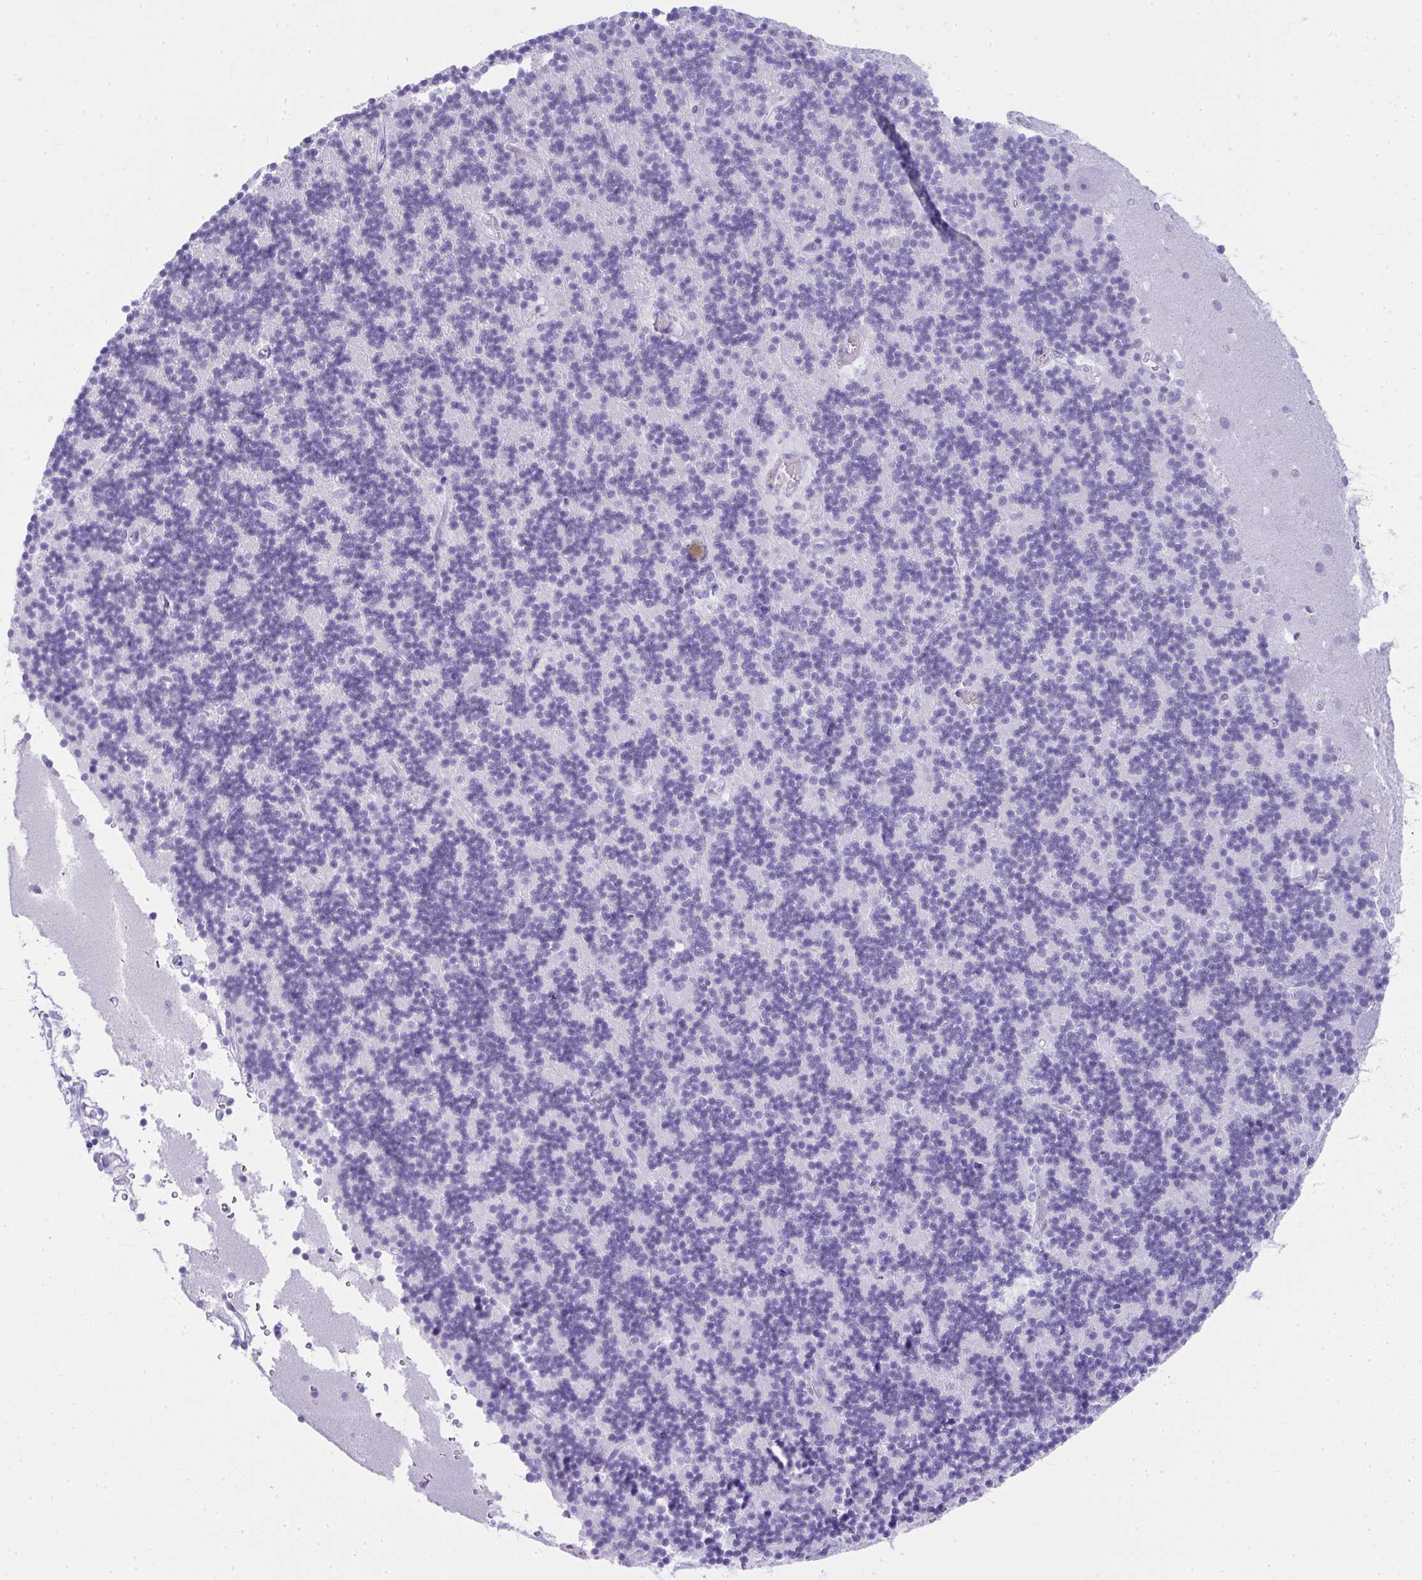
{"staining": {"intensity": "negative", "quantity": "none", "location": "none"}, "tissue": "cerebellum", "cell_type": "Cells in granular layer", "image_type": "normal", "snomed": [{"axis": "morphology", "description": "Normal tissue, NOS"}, {"axis": "topography", "description": "Cerebellum"}], "caption": "The micrograph shows no significant positivity in cells in granular layer of cerebellum. (Immunohistochemistry, brightfield microscopy, high magnification).", "gene": "CDADC1", "patient": {"sex": "male", "age": 54}}